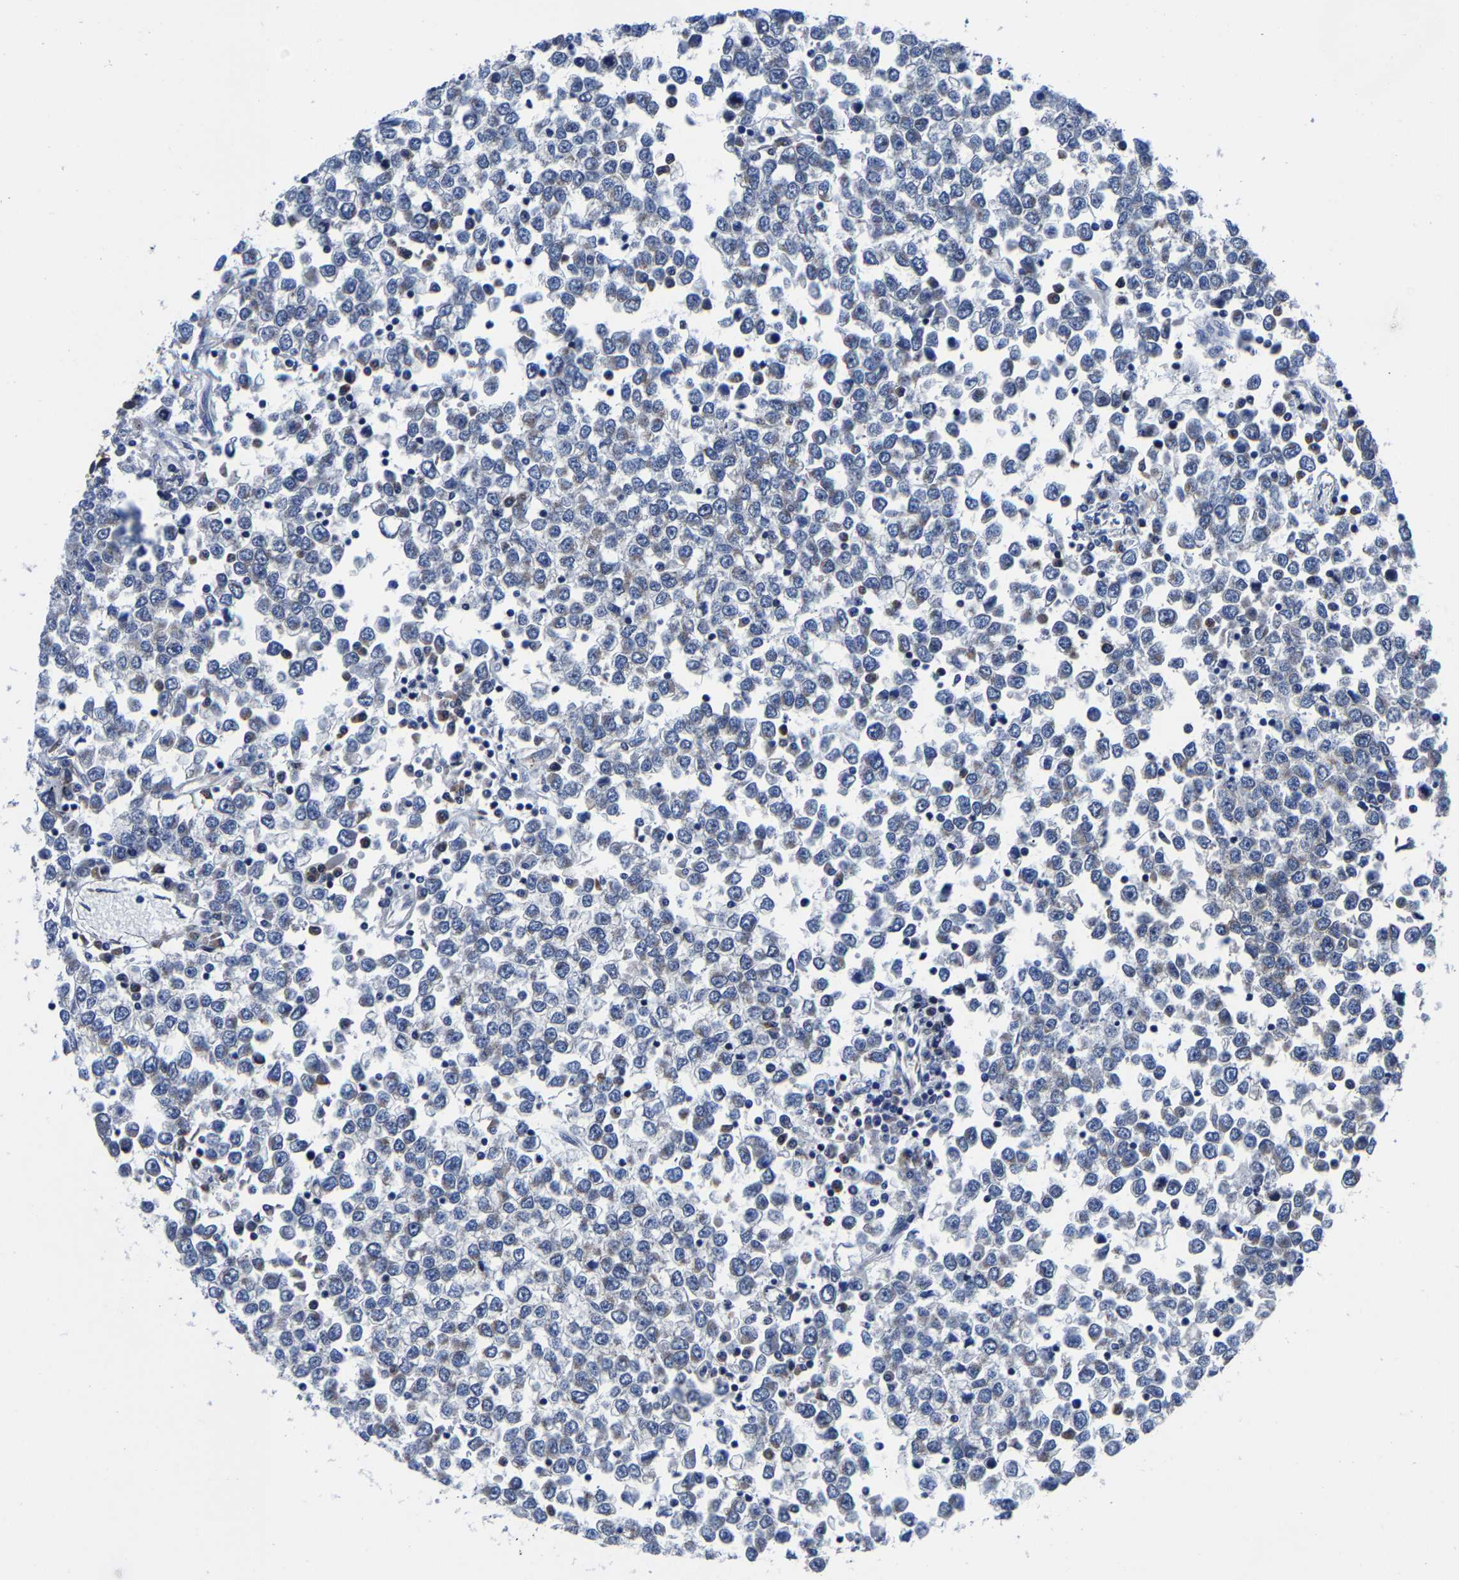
{"staining": {"intensity": "negative", "quantity": "none", "location": "none"}, "tissue": "testis cancer", "cell_type": "Tumor cells", "image_type": "cancer", "snomed": [{"axis": "morphology", "description": "Seminoma, NOS"}, {"axis": "topography", "description": "Testis"}], "caption": "Image shows no significant protein expression in tumor cells of seminoma (testis).", "gene": "EBAG9", "patient": {"sex": "male", "age": 65}}